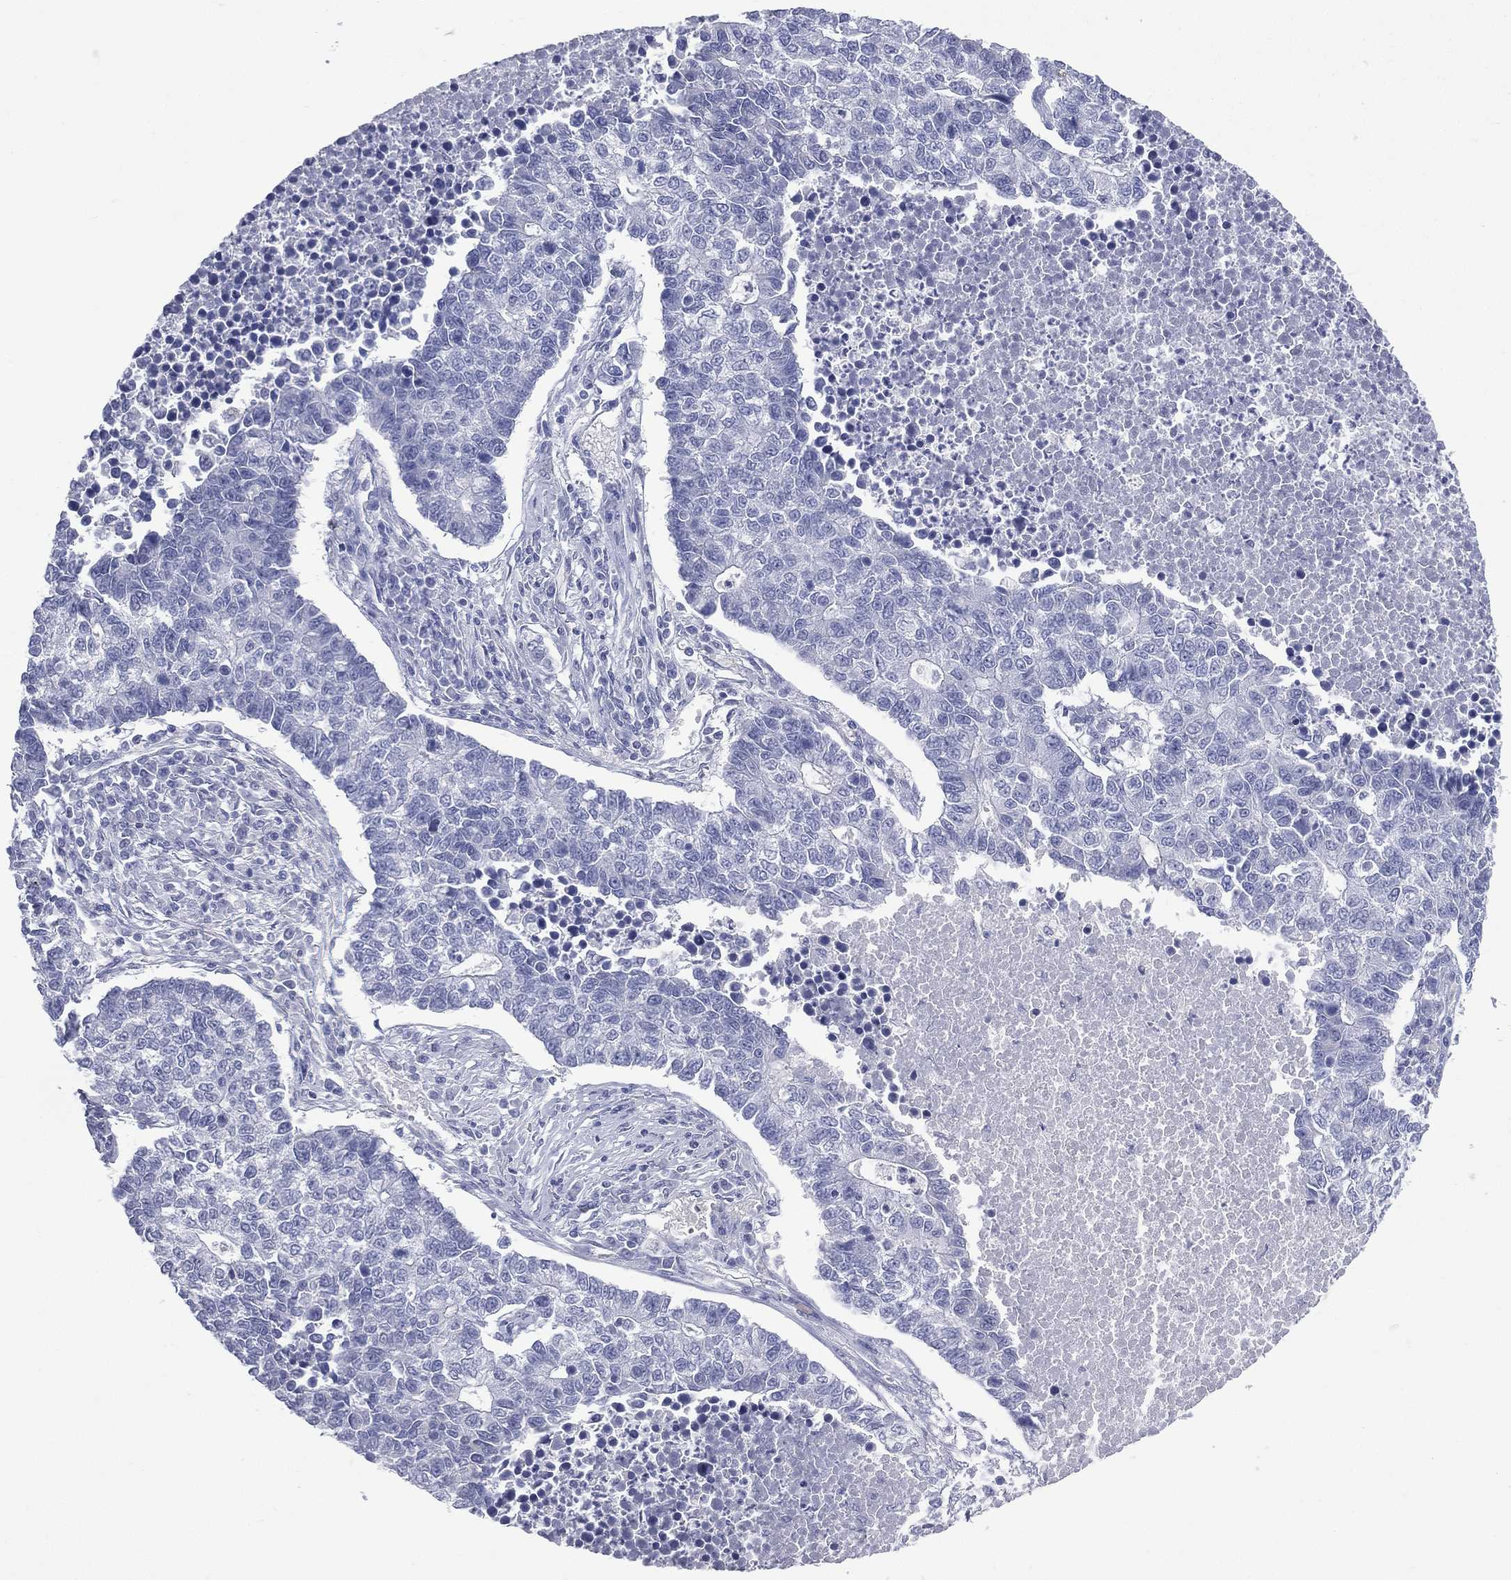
{"staining": {"intensity": "negative", "quantity": "none", "location": "none"}, "tissue": "lung cancer", "cell_type": "Tumor cells", "image_type": "cancer", "snomed": [{"axis": "morphology", "description": "Adenocarcinoma, NOS"}, {"axis": "topography", "description": "Lung"}], "caption": "Lung cancer (adenocarcinoma) stained for a protein using immunohistochemistry demonstrates no expression tumor cells.", "gene": "CES2", "patient": {"sex": "male", "age": 57}}